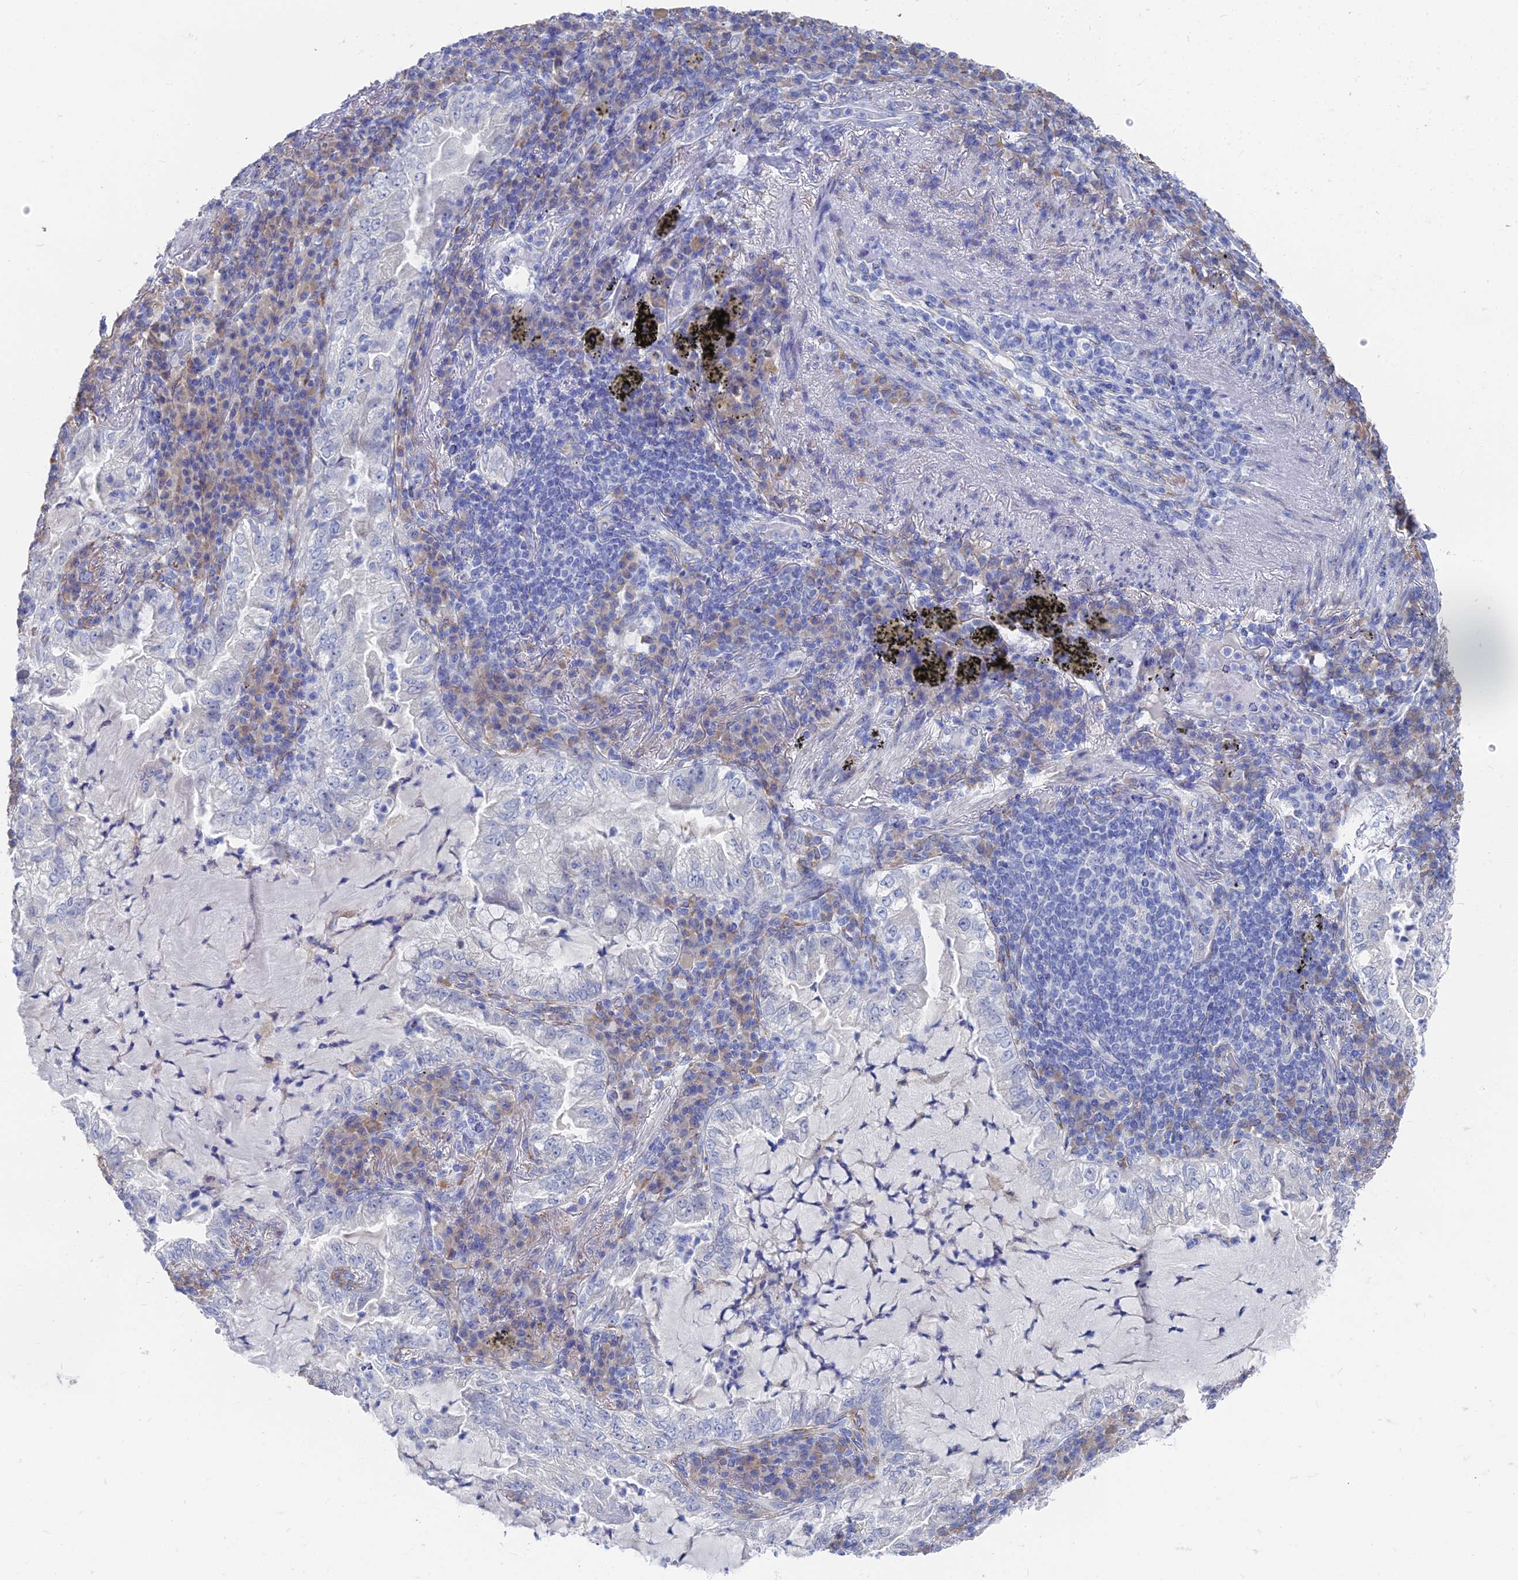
{"staining": {"intensity": "negative", "quantity": "none", "location": "none"}, "tissue": "lung cancer", "cell_type": "Tumor cells", "image_type": "cancer", "snomed": [{"axis": "morphology", "description": "Adenocarcinoma, NOS"}, {"axis": "topography", "description": "Lung"}], "caption": "Image shows no protein staining in tumor cells of adenocarcinoma (lung) tissue.", "gene": "TNNT3", "patient": {"sex": "female", "age": 73}}